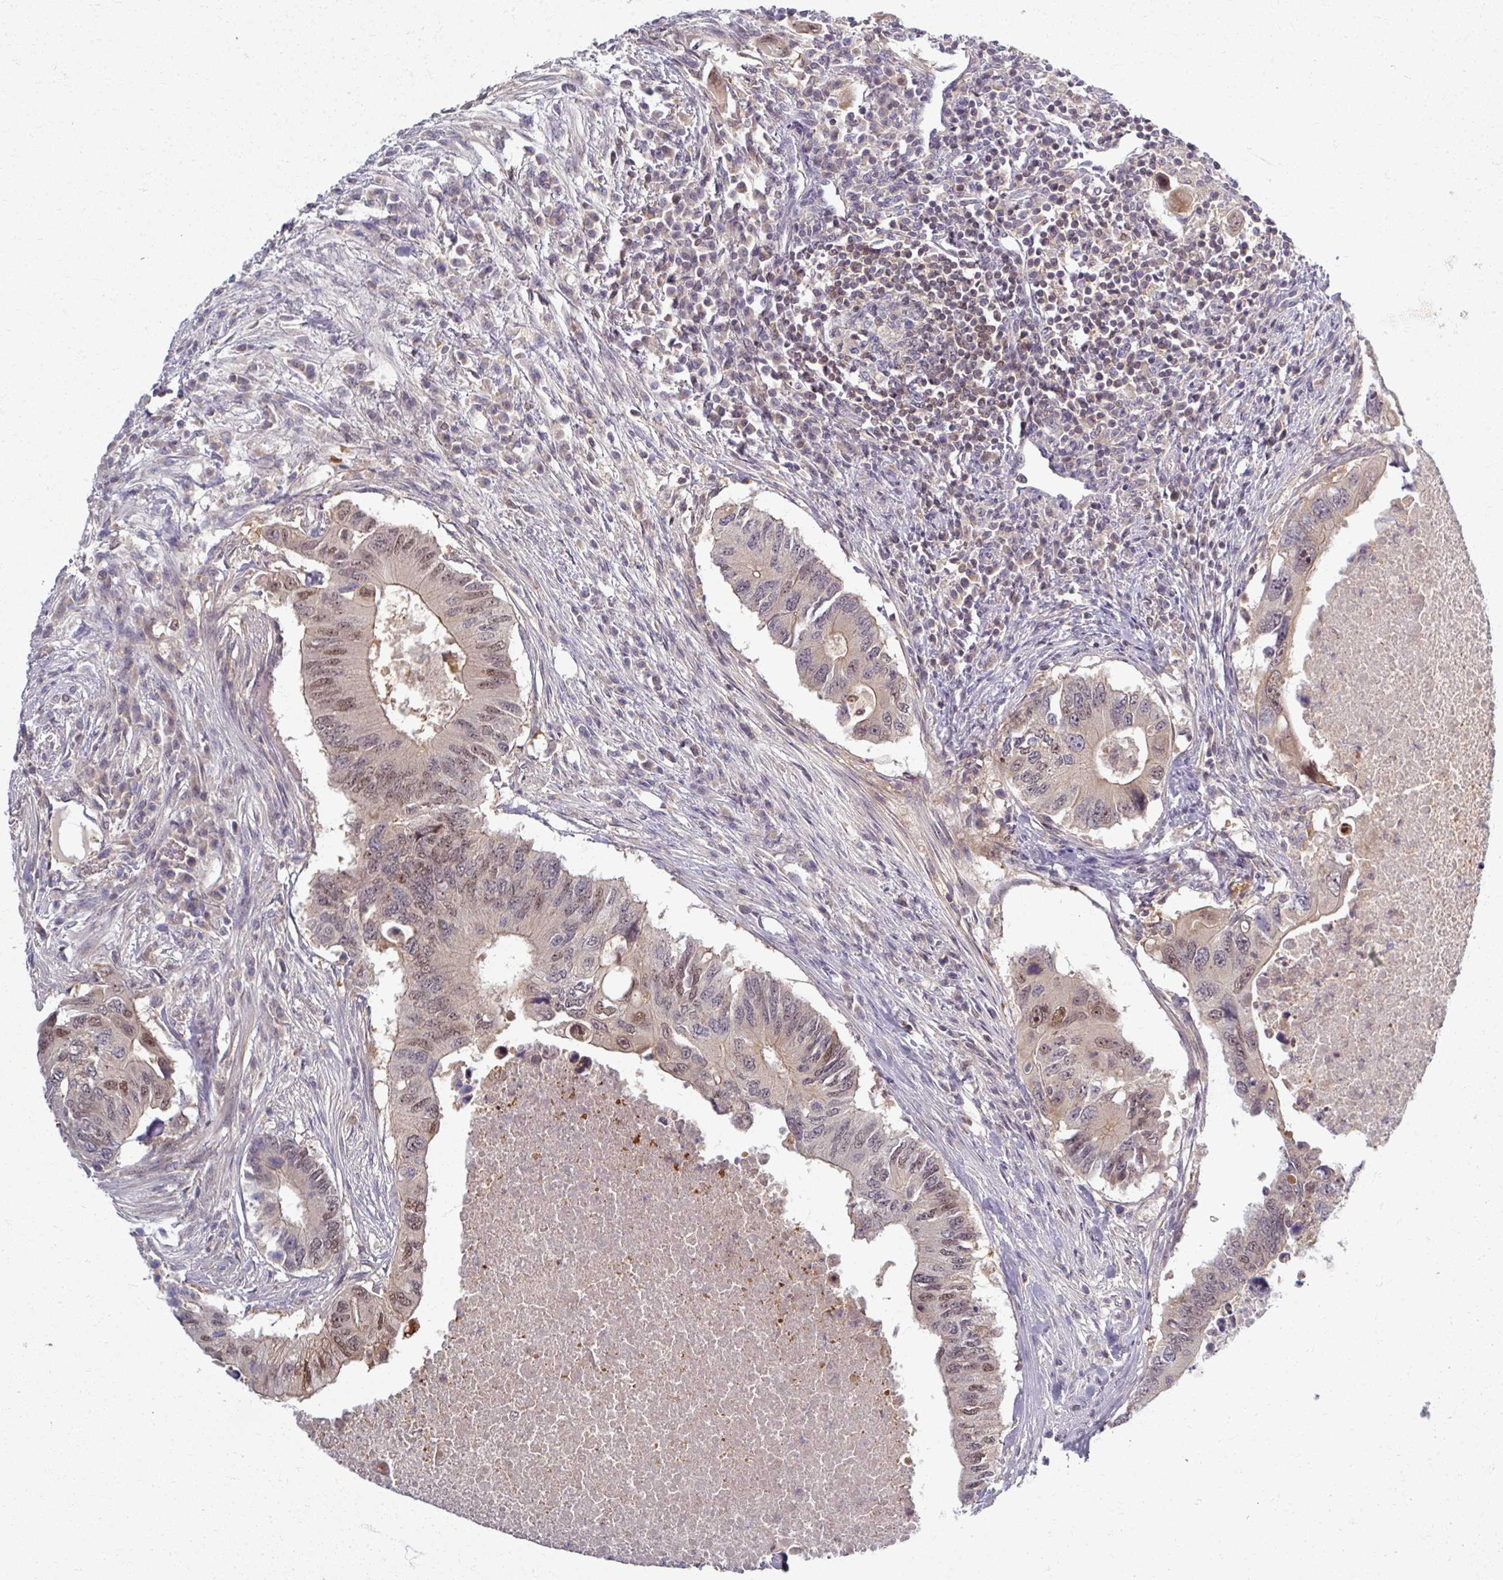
{"staining": {"intensity": "moderate", "quantity": "25%-75%", "location": "nuclear"}, "tissue": "colorectal cancer", "cell_type": "Tumor cells", "image_type": "cancer", "snomed": [{"axis": "morphology", "description": "Adenocarcinoma, NOS"}, {"axis": "topography", "description": "Colon"}], "caption": "Immunohistochemistry (DAB (3,3'-diaminobenzidine)) staining of human colorectal cancer exhibits moderate nuclear protein expression in approximately 25%-75% of tumor cells.", "gene": "TTLL7", "patient": {"sex": "male", "age": 71}}